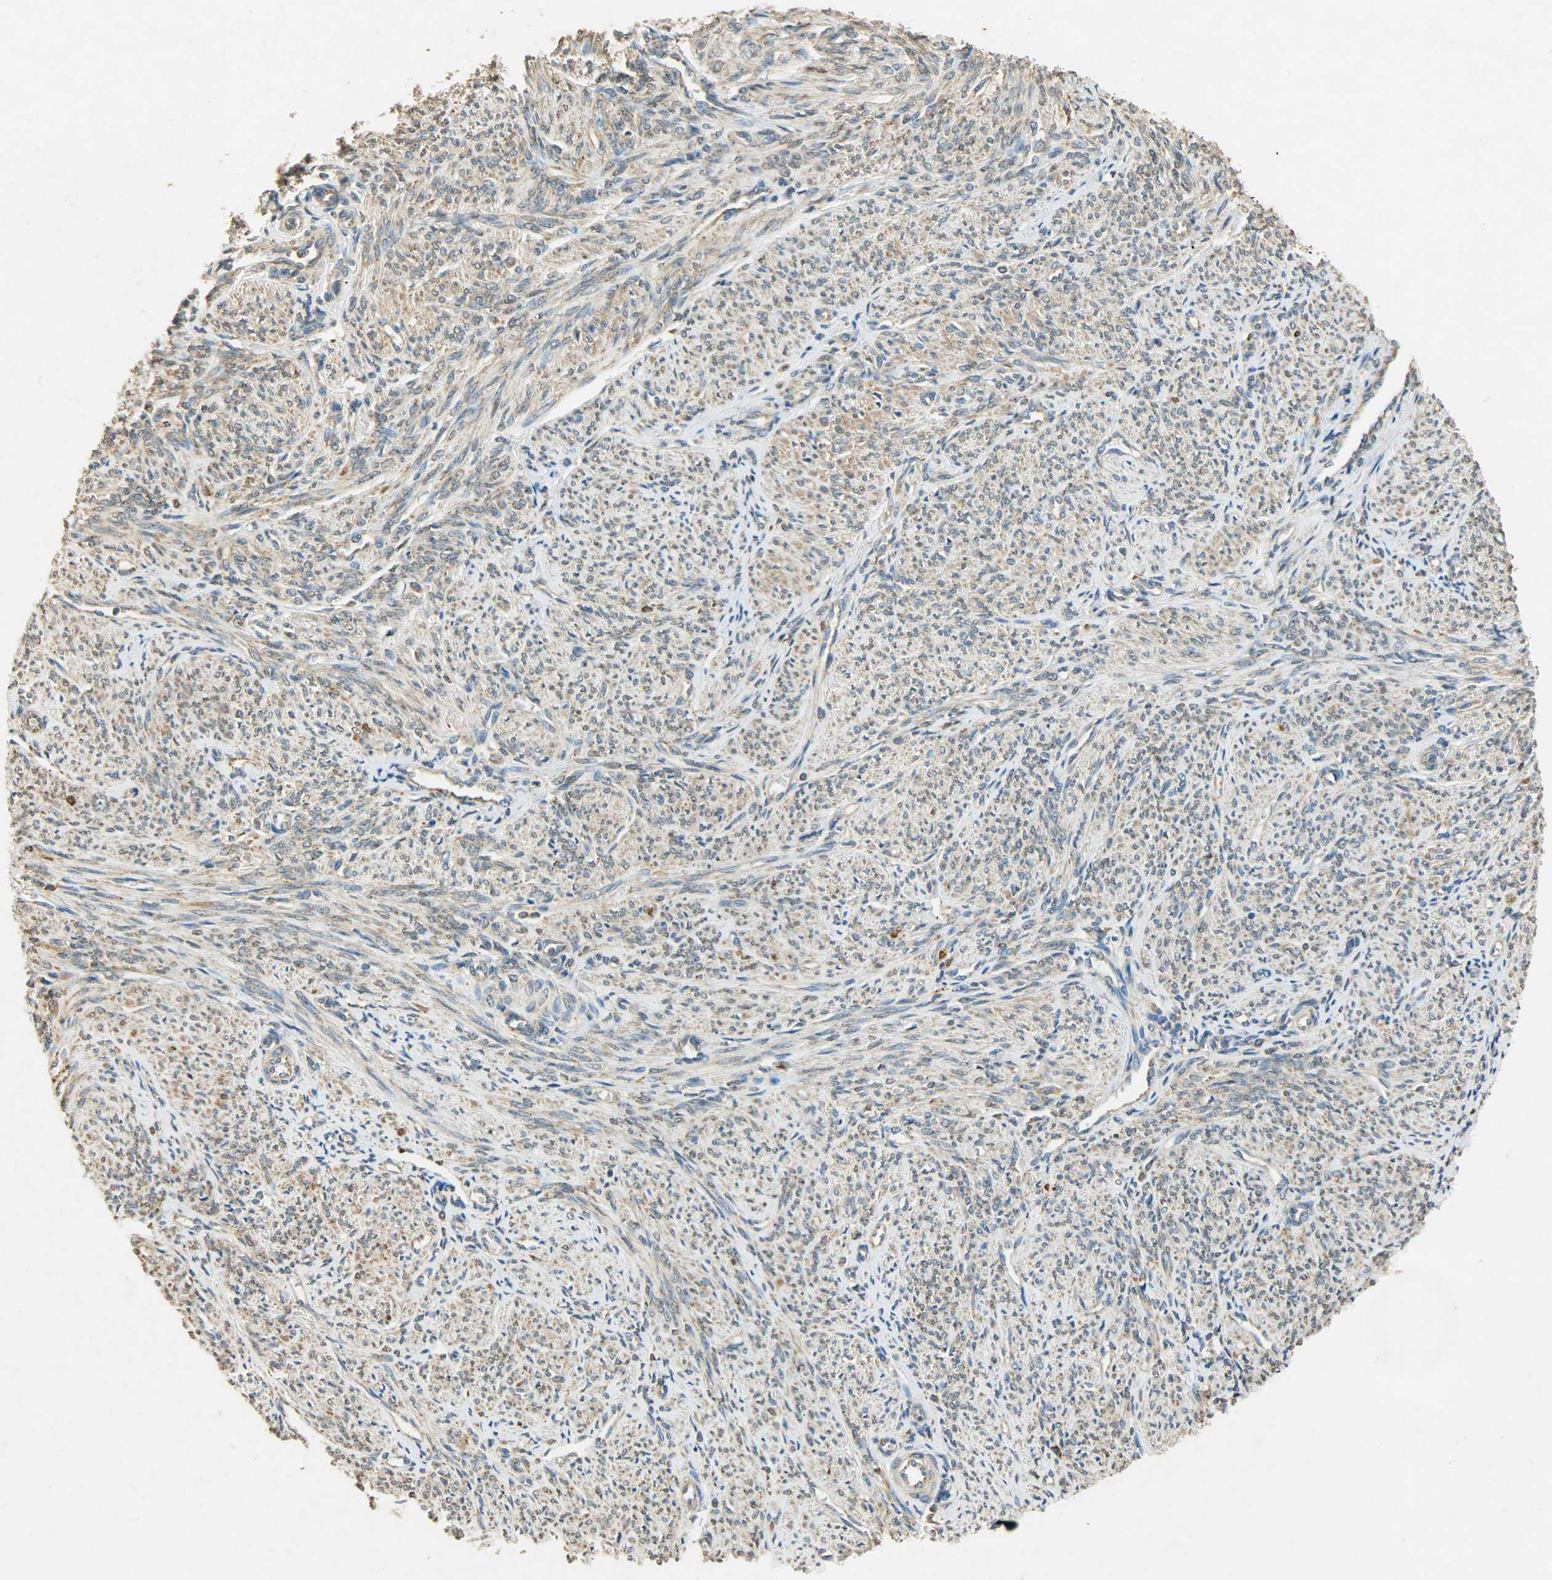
{"staining": {"intensity": "moderate", "quantity": ">75%", "location": "cytoplasmic/membranous"}, "tissue": "smooth muscle", "cell_type": "Smooth muscle cells", "image_type": "normal", "snomed": [{"axis": "morphology", "description": "Normal tissue, NOS"}, {"axis": "topography", "description": "Smooth muscle"}], "caption": "Smooth muscle stained with a protein marker displays moderate staining in smooth muscle cells.", "gene": "HSPA5", "patient": {"sex": "female", "age": 65}}